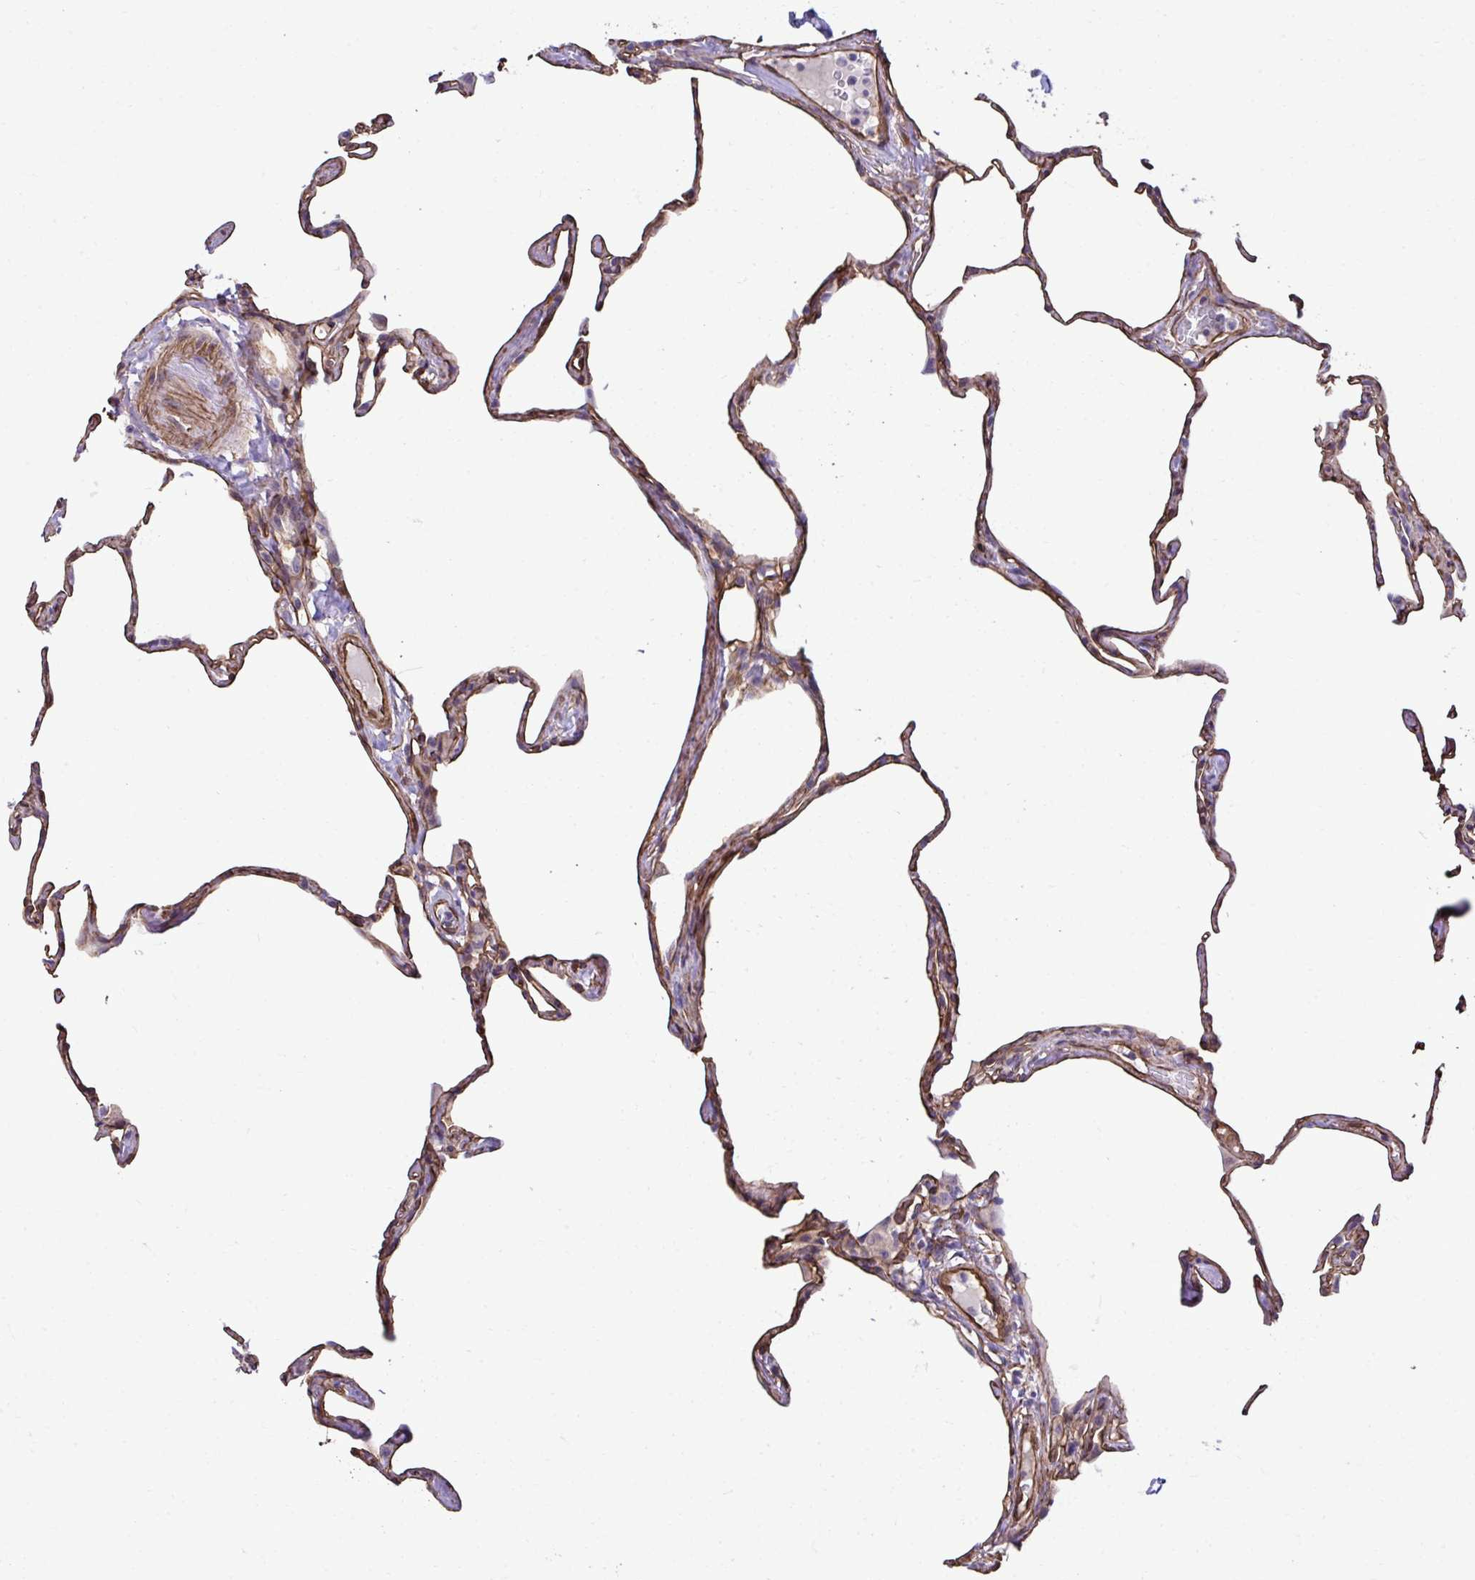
{"staining": {"intensity": "moderate", "quantity": ">75%", "location": "cytoplasmic/membranous"}, "tissue": "lung", "cell_type": "Alveolar cells", "image_type": "normal", "snomed": [{"axis": "morphology", "description": "Normal tissue, NOS"}, {"axis": "topography", "description": "Lung"}], "caption": "Immunohistochemistry (IHC) staining of normal lung, which reveals medium levels of moderate cytoplasmic/membranous positivity in approximately >75% of alveolar cells indicating moderate cytoplasmic/membranous protein staining. The staining was performed using DAB (3,3'-diaminobenzidine) (brown) for protein detection and nuclei were counterstained in hematoxylin (blue).", "gene": "TRIM52", "patient": {"sex": "male", "age": 65}}